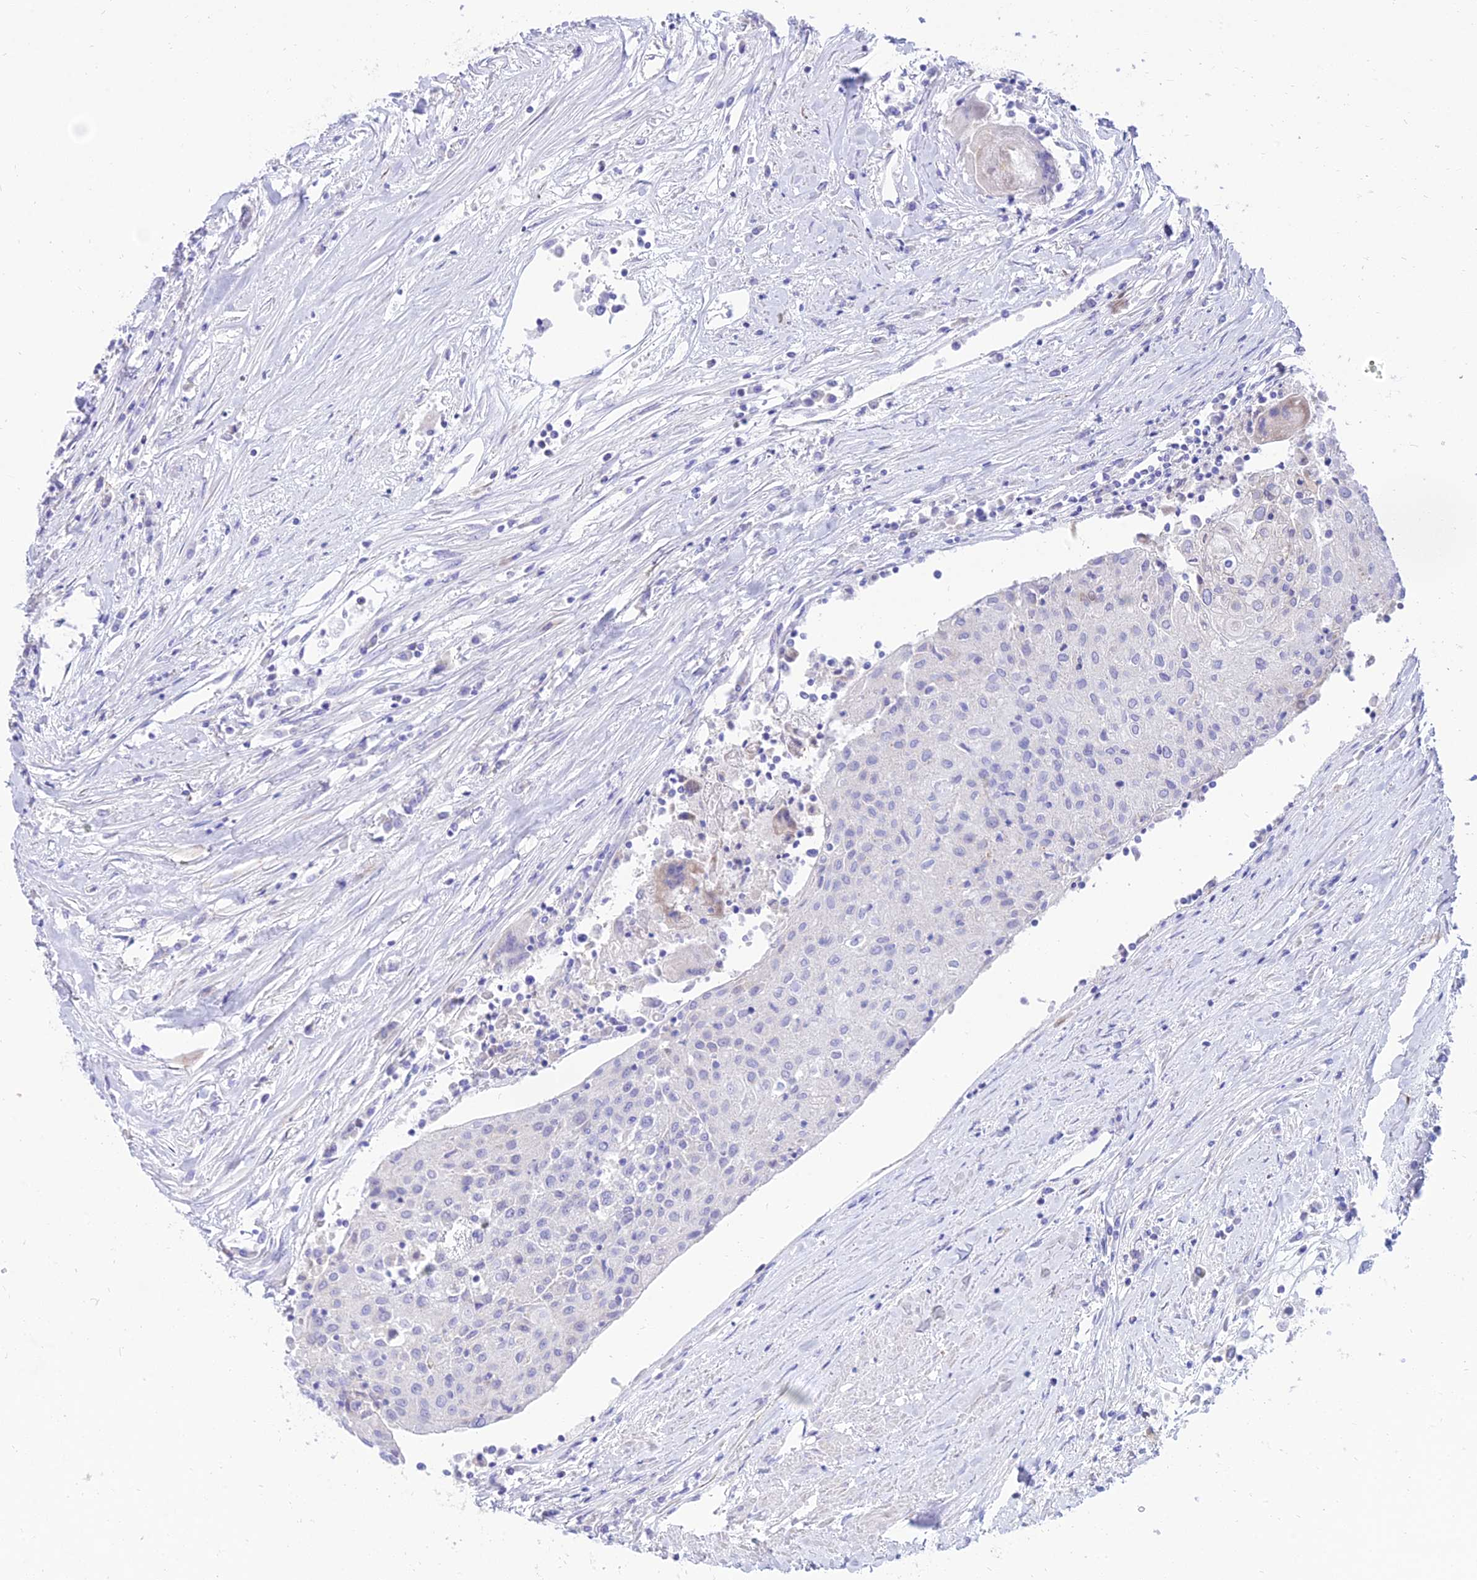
{"staining": {"intensity": "negative", "quantity": "none", "location": "none"}, "tissue": "urothelial cancer", "cell_type": "Tumor cells", "image_type": "cancer", "snomed": [{"axis": "morphology", "description": "Urothelial carcinoma, High grade"}, {"axis": "topography", "description": "Urinary bladder"}], "caption": "Immunohistochemical staining of human high-grade urothelial carcinoma reveals no significant staining in tumor cells.", "gene": "PKN3", "patient": {"sex": "female", "age": 85}}